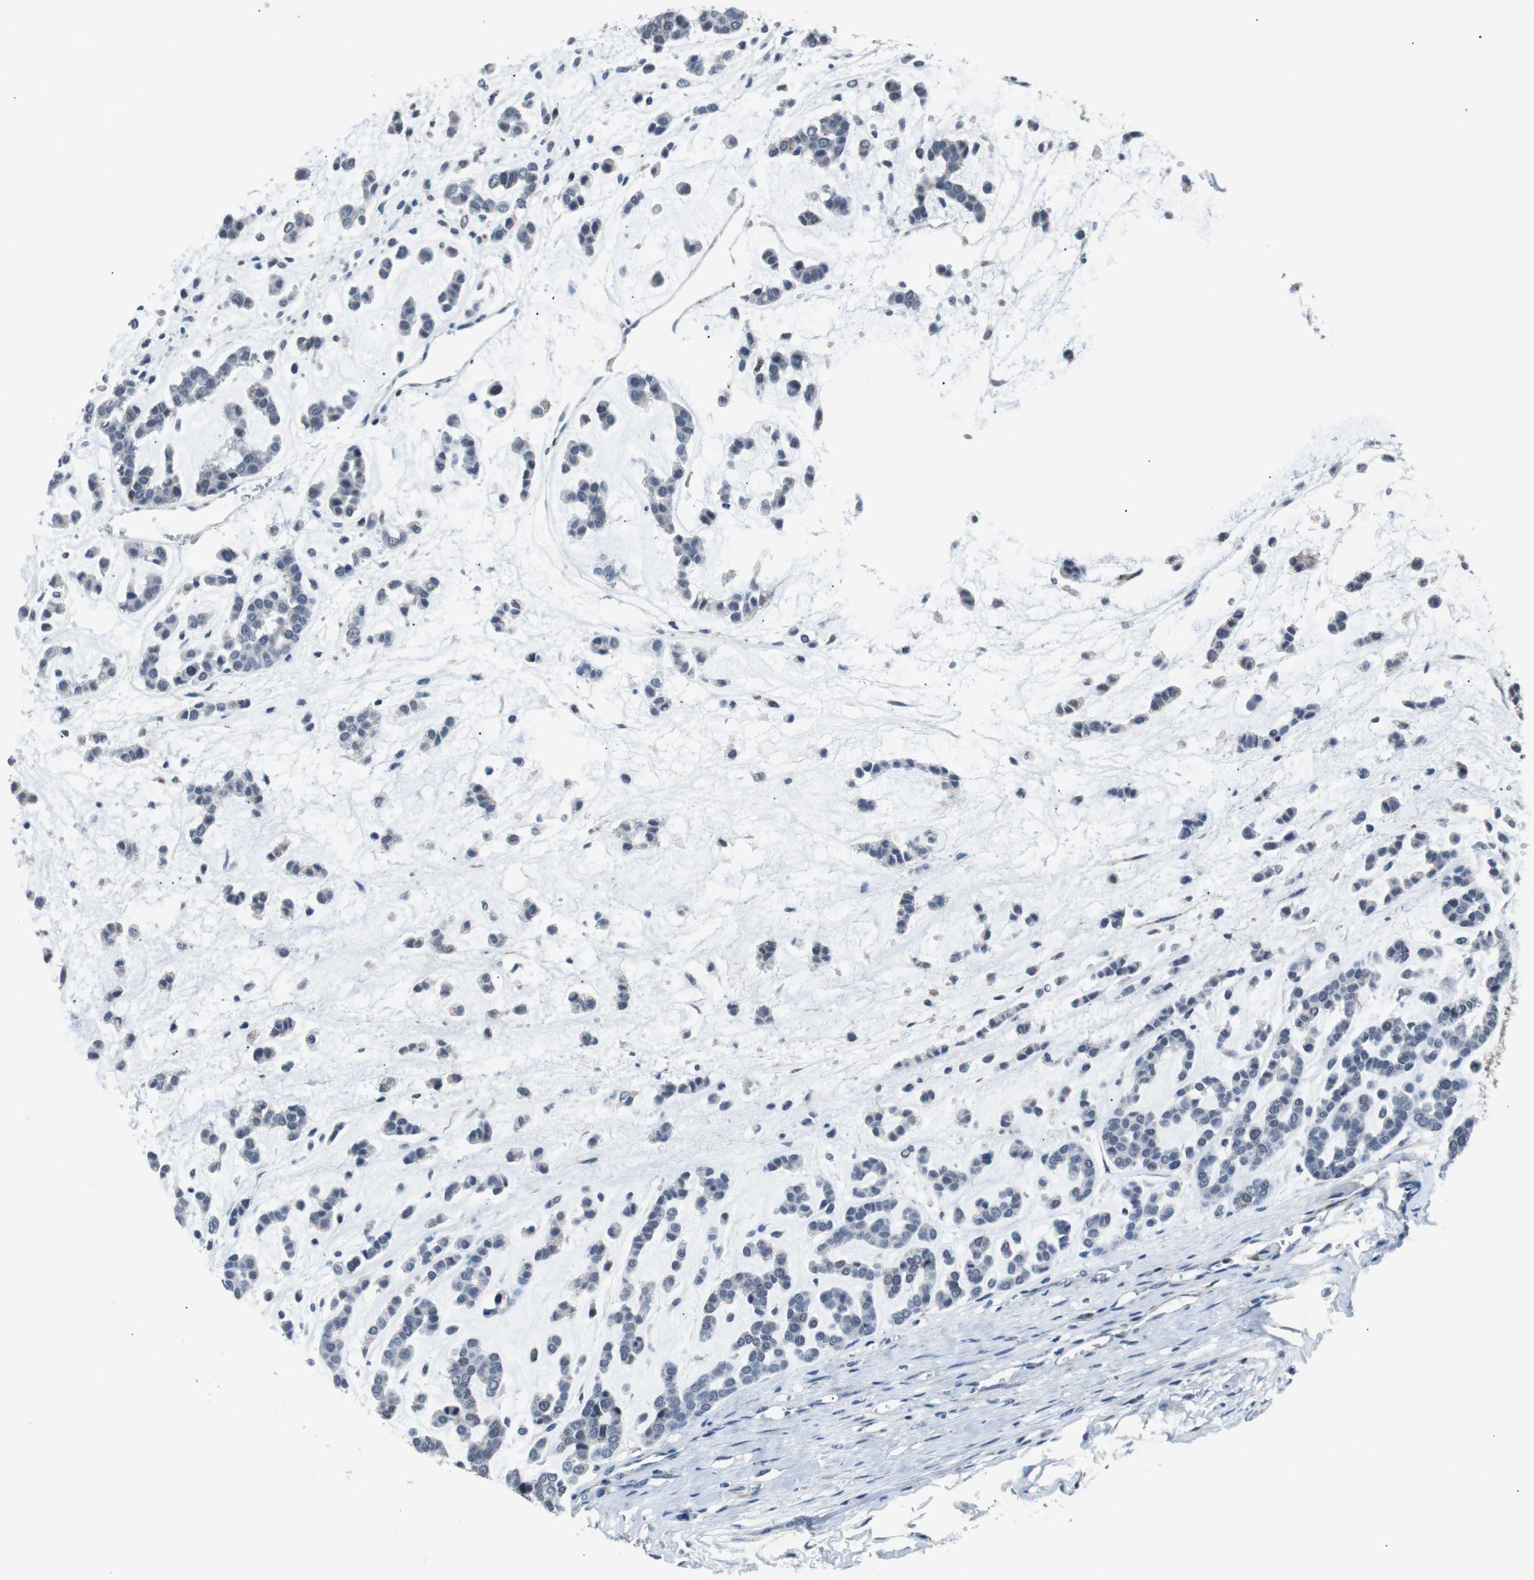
{"staining": {"intensity": "negative", "quantity": "none", "location": "none"}, "tissue": "head and neck cancer", "cell_type": "Tumor cells", "image_type": "cancer", "snomed": [{"axis": "morphology", "description": "Adenocarcinoma, NOS"}, {"axis": "morphology", "description": "Adenoma, NOS"}, {"axis": "topography", "description": "Head-Neck"}], "caption": "Immunohistochemistry (IHC) of head and neck adenoma reveals no staining in tumor cells.", "gene": "PITRM1", "patient": {"sex": "female", "age": 55}}